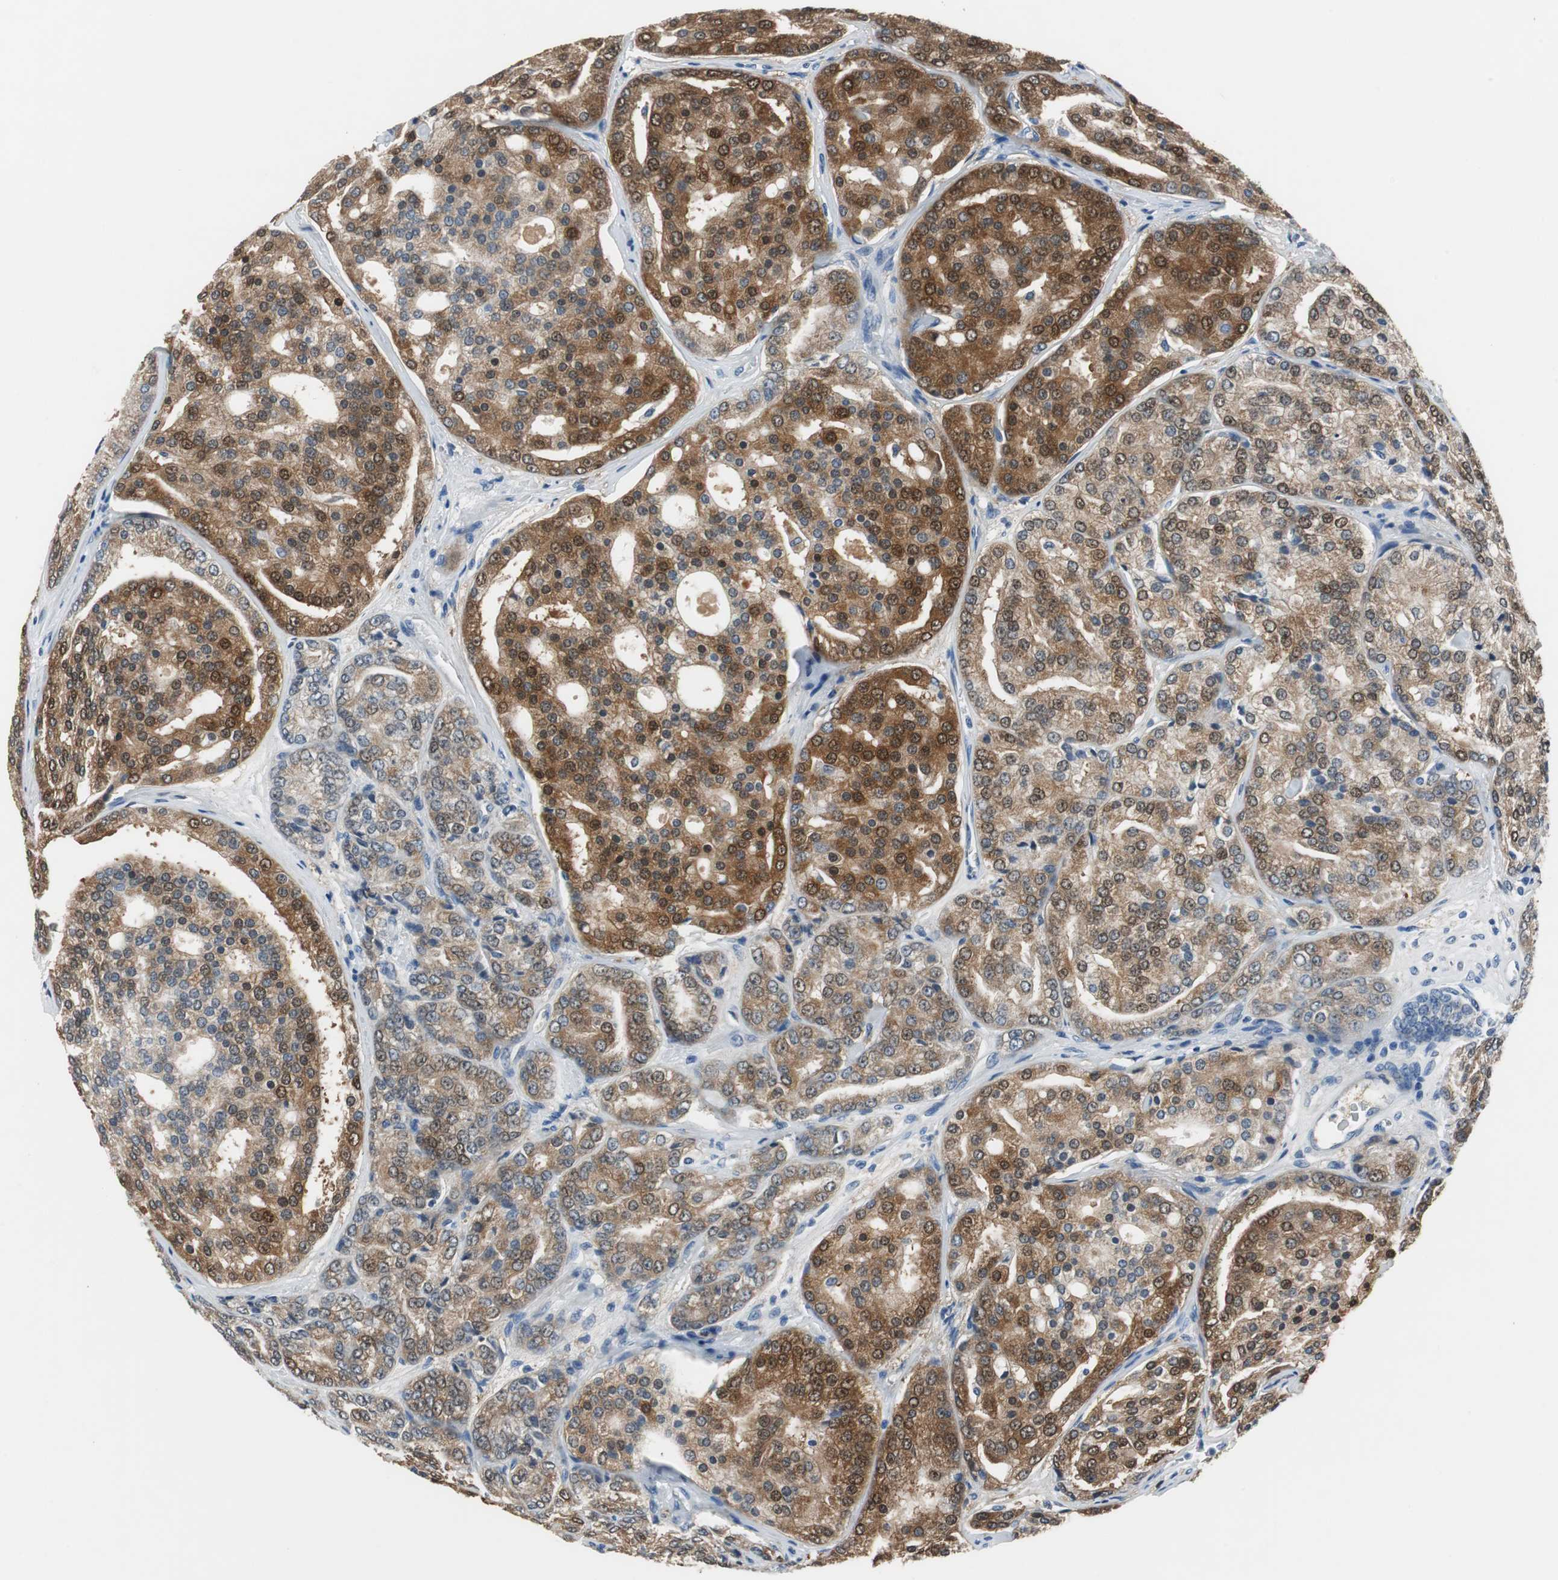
{"staining": {"intensity": "strong", "quantity": ">75%", "location": "cytoplasmic/membranous"}, "tissue": "prostate cancer", "cell_type": "Tumor cells", "image_type": "cancer", "snomed": [{"axis": "morphology", "description": "Adenocarcinoma, High grade"}, {"axis": "topography", "description": "Prostate"}], "caption": "Prostate adenocarcinoma (high-grade) stained with a protein marker demonstrates strong staining in tumor cells.", "gene": "PLAA", "patient": {"sex": "male", "age": 64}}